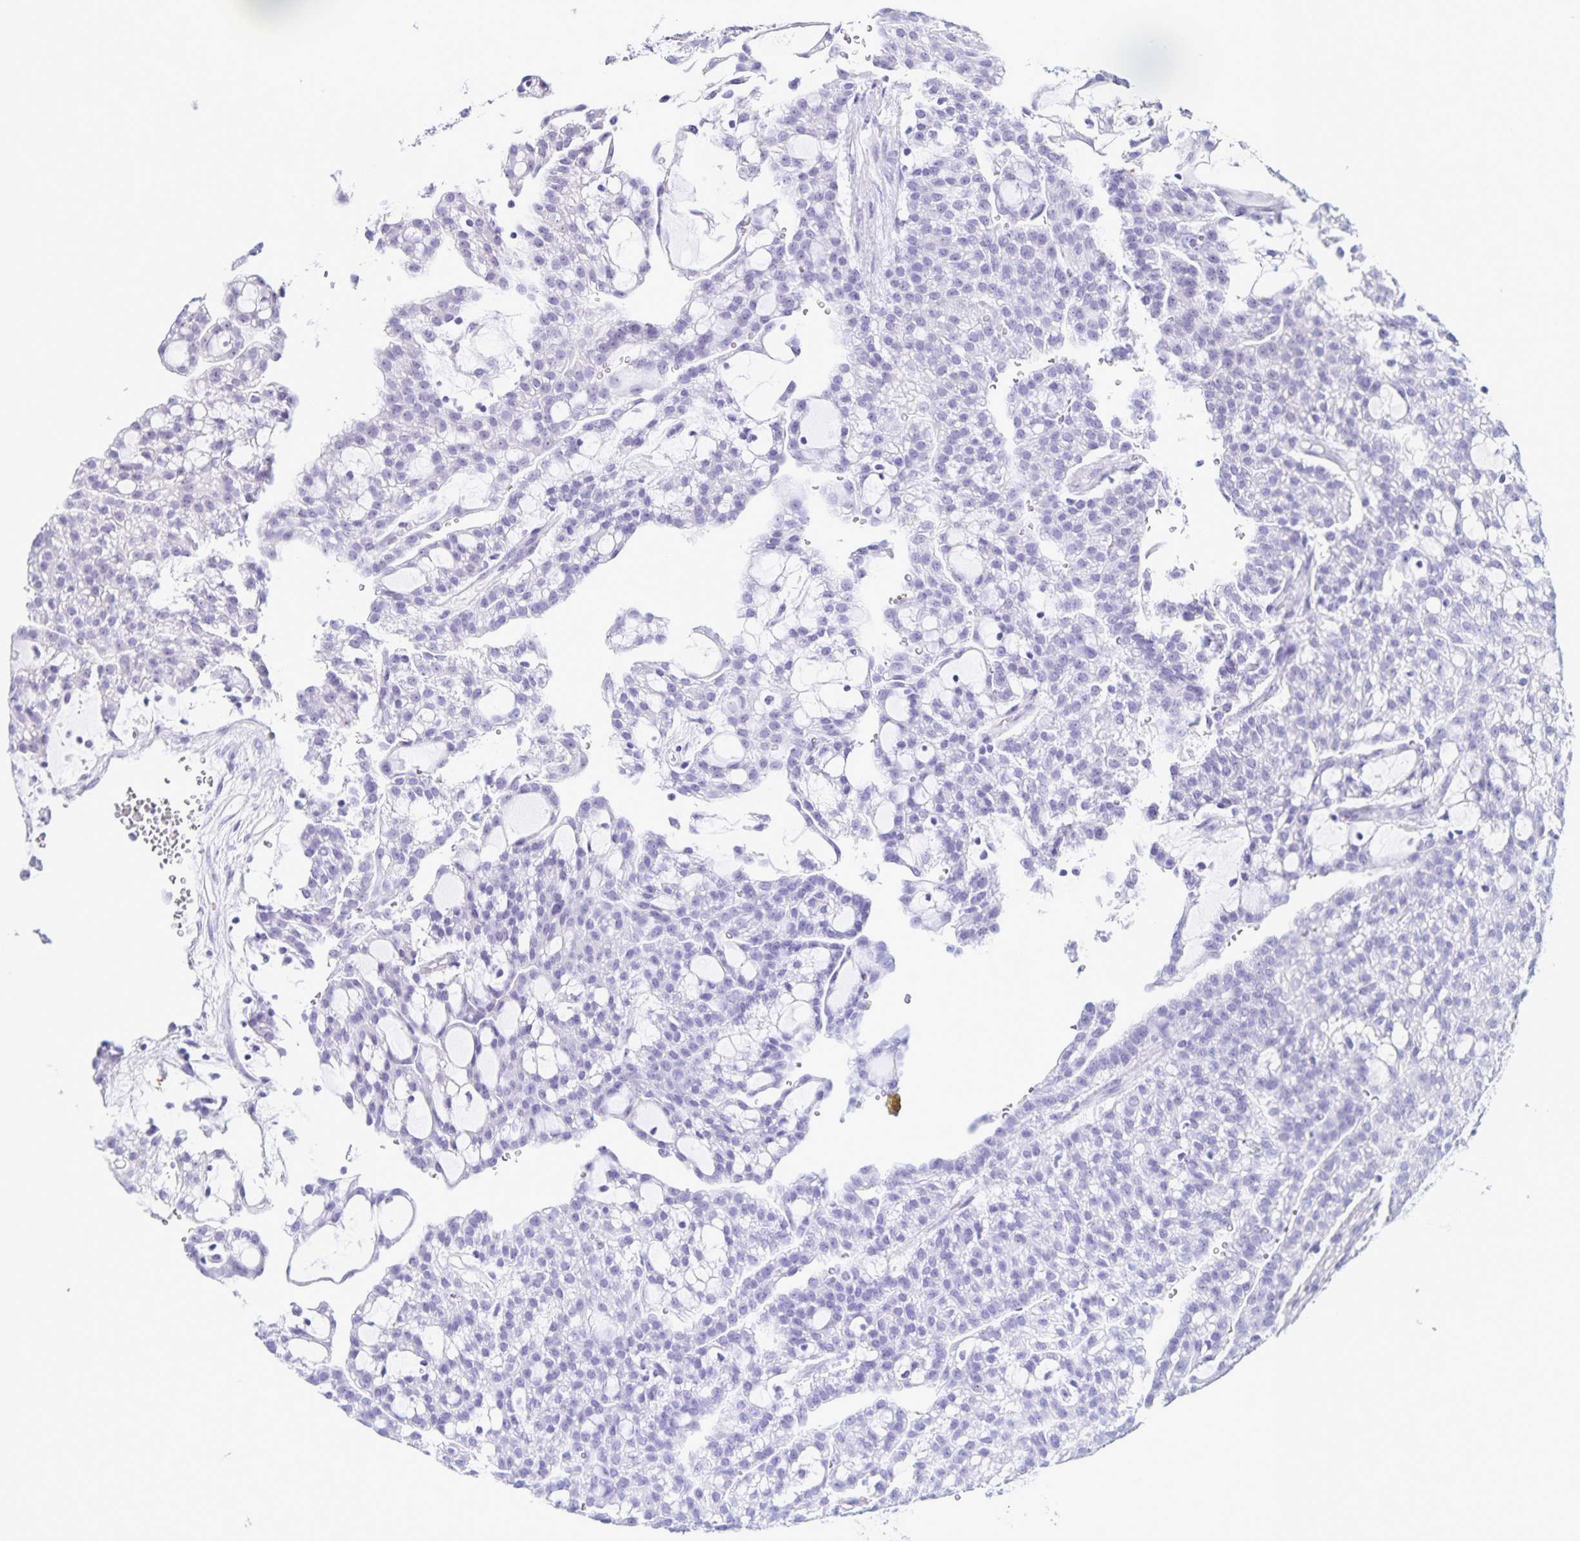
{"staining": {"intensity": "negative", "quantity": "none", "location": "none"}, "tissue": "renal cancer", "cell_type": "Tumor cells", "image_type": "cancer", "snomed": [{"axis": "morphology", "description": "Adenocarcinoma, NOS"}, {"axis": "topography", "description": "Kidney"}], "caption": "Tumor cells are negative for brown protein staining in adenocarcinoma (renal).", "gene": "FAM170A", "patient": {"sex": "male", "age": 63}}